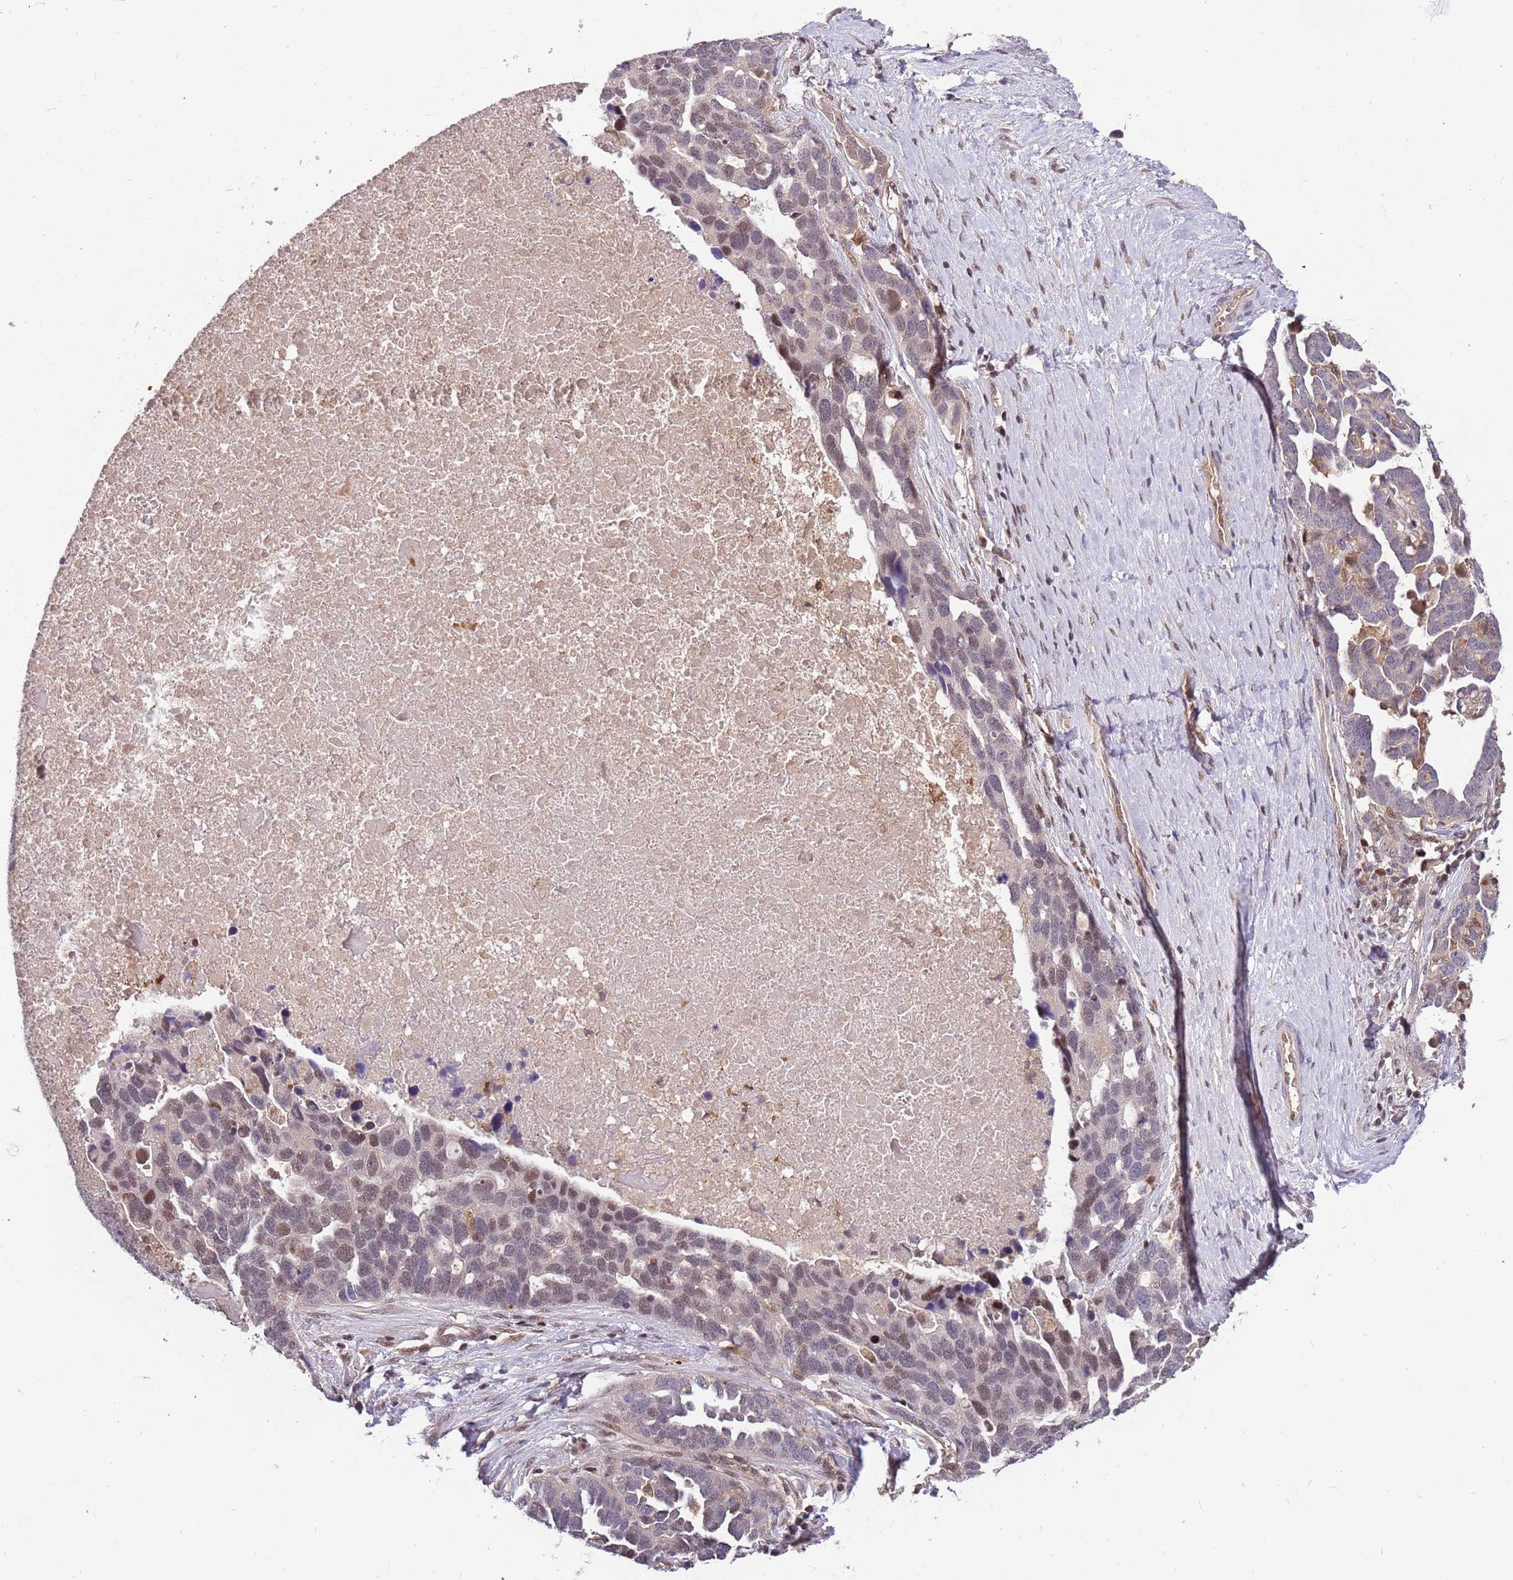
{"staining": {"intensity": "weak", "quantity": "25%-75%", "location": "nuclear"}, "tissue": "ovarian cancer", "cell_type": "Tumor cells", "image_type": "cancer", "snomed": [{"axis": "morphology", "description": "Cystadenocarcinoma, serous, NOS"}, {"axis": "topography", "description": "Ovary"}], "caption": "Immunohistochemical staining of ovarian cancer (serous cystadenocarcinoma) displays low levels of weak nuclear staining in about 25%-75% of tumor cells.", "gene": "GSTO2", "patient": {"sex": "female", "age": 54}}